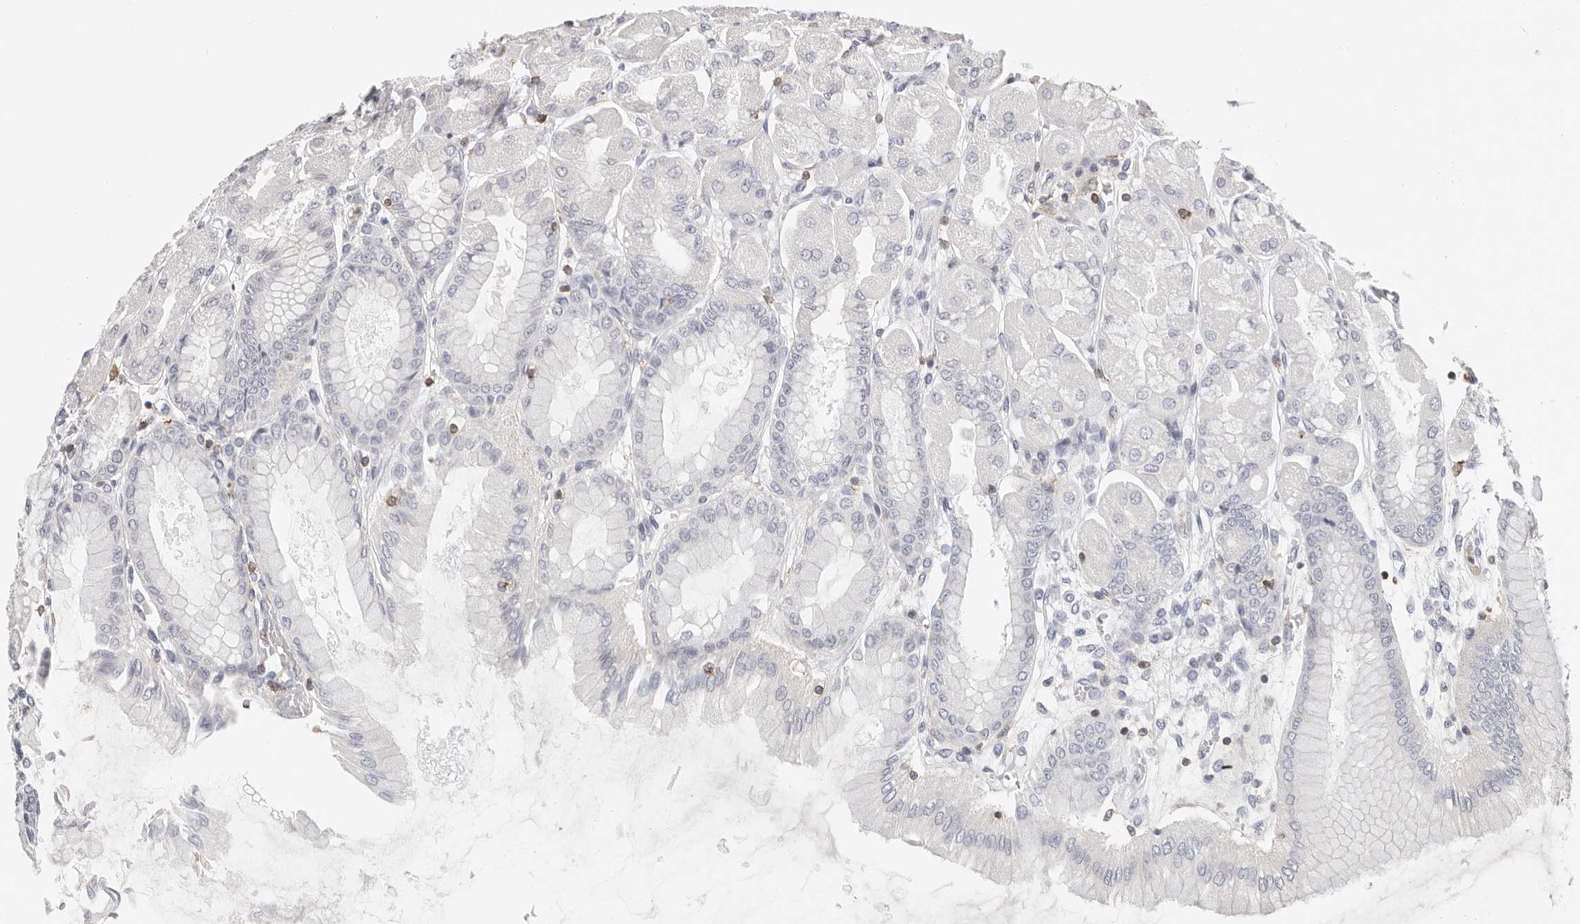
{"staining": {"intensity": "negative", "quantity": "none", "location": "none"}, "tissue": "stomach", "cell_type": "Glandular cells", "image_type": "normal", "snomed": [{"axis": "morphology", "description": "Normal tissue, NOS"}, {"axis": "topography", "description": "Stomach, upper"}], "caption": "Immunohistochemistry of benign stomach reveals no positivity in glandular cells.", "gene": "TMEM63B", "patient": {"sex": "female", "age": 56}}